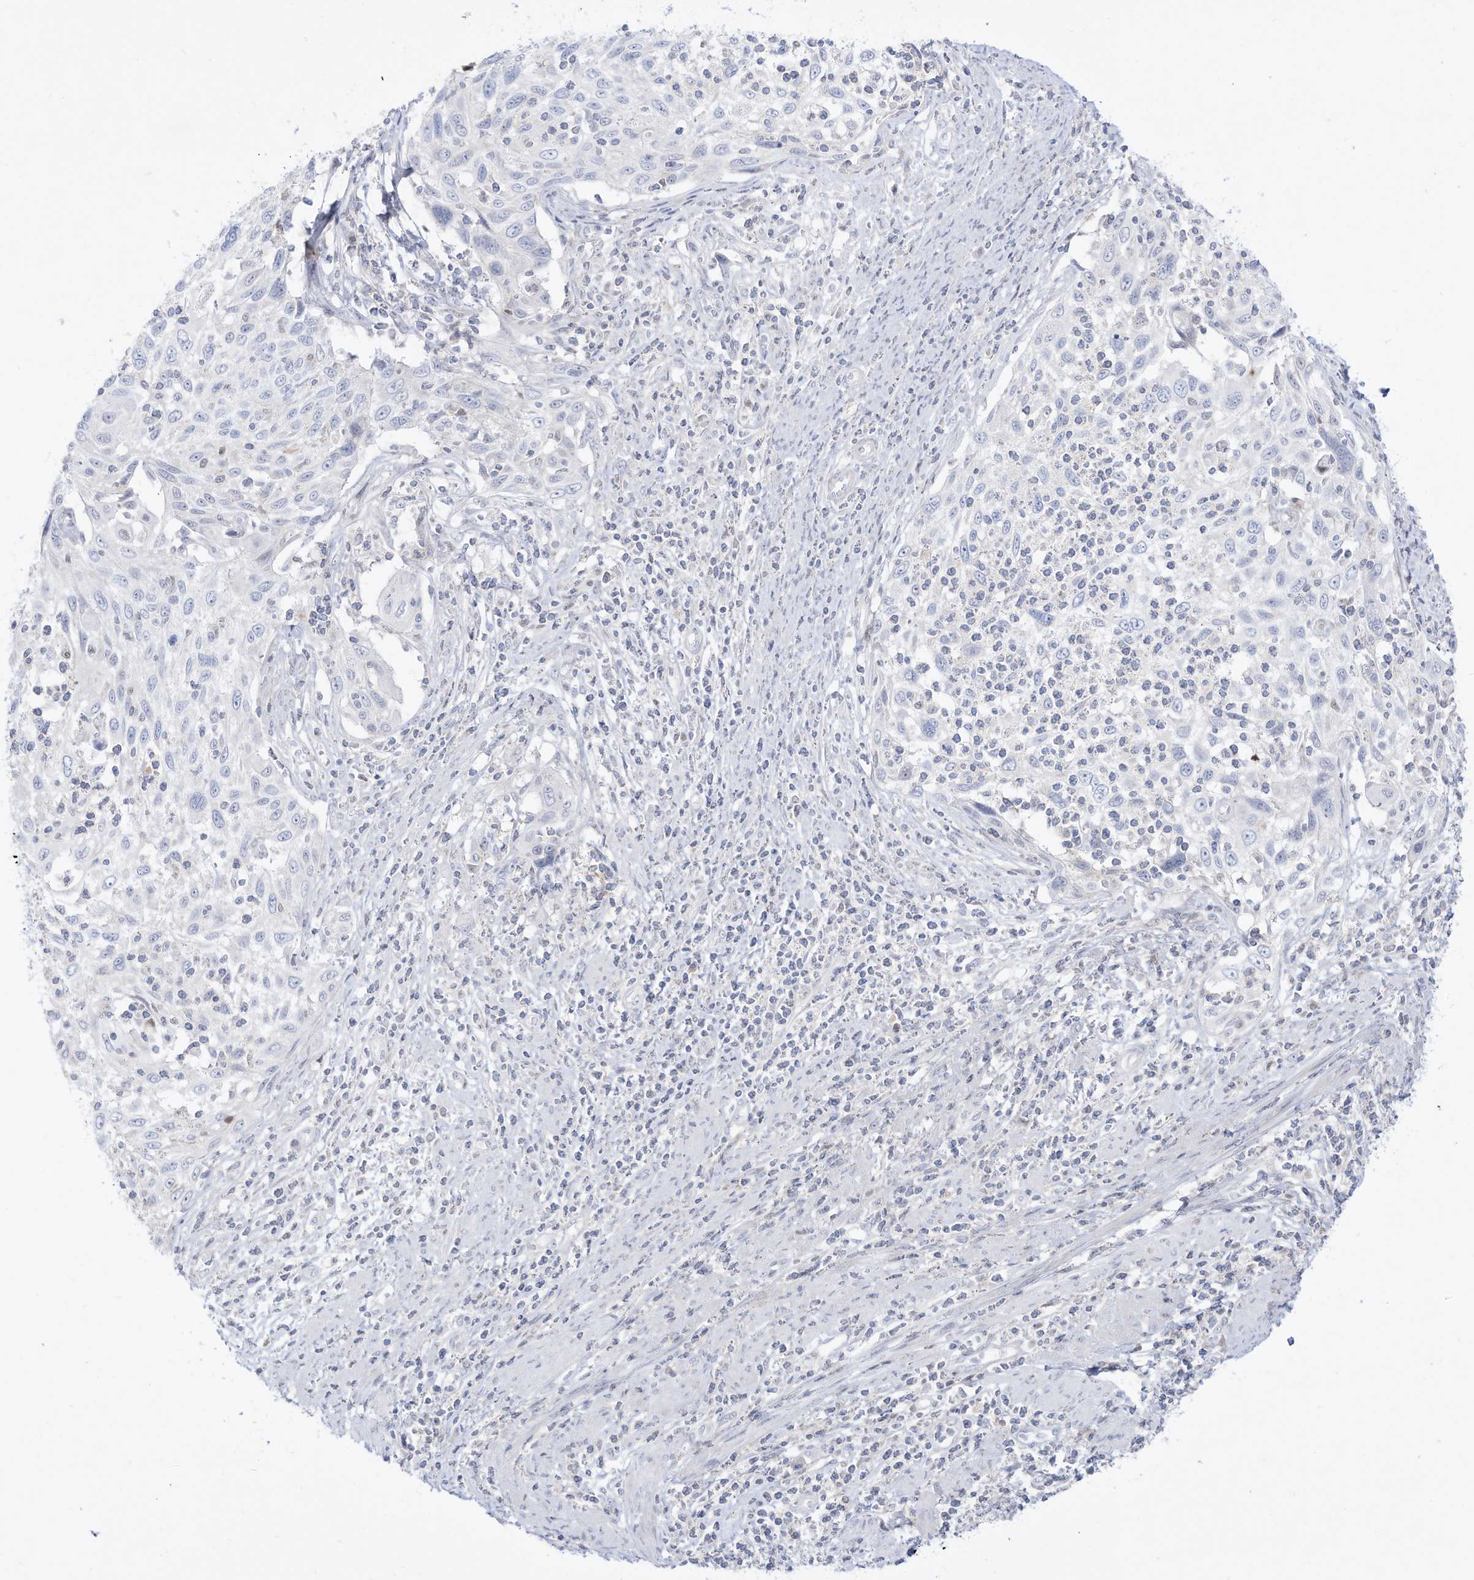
{"staining": {"intensity": "negative", "quantity": "none", "location": "none"}, "tissue": "cervical cancer", "cell_type": "Tumor cells", "image_type": "cancer", "snomed": [{"axis": "morphology", "description": "Squamous cell carcinoma, NOS"}, {"axis": "topography", "description": "Cervix"}], "caption": "This is an IHC image of human cervical squamous cell carcinoma. There is no staining in tumor cells.", "gene": "DMKN", "patient": {"sex": "female", "age": 70}}